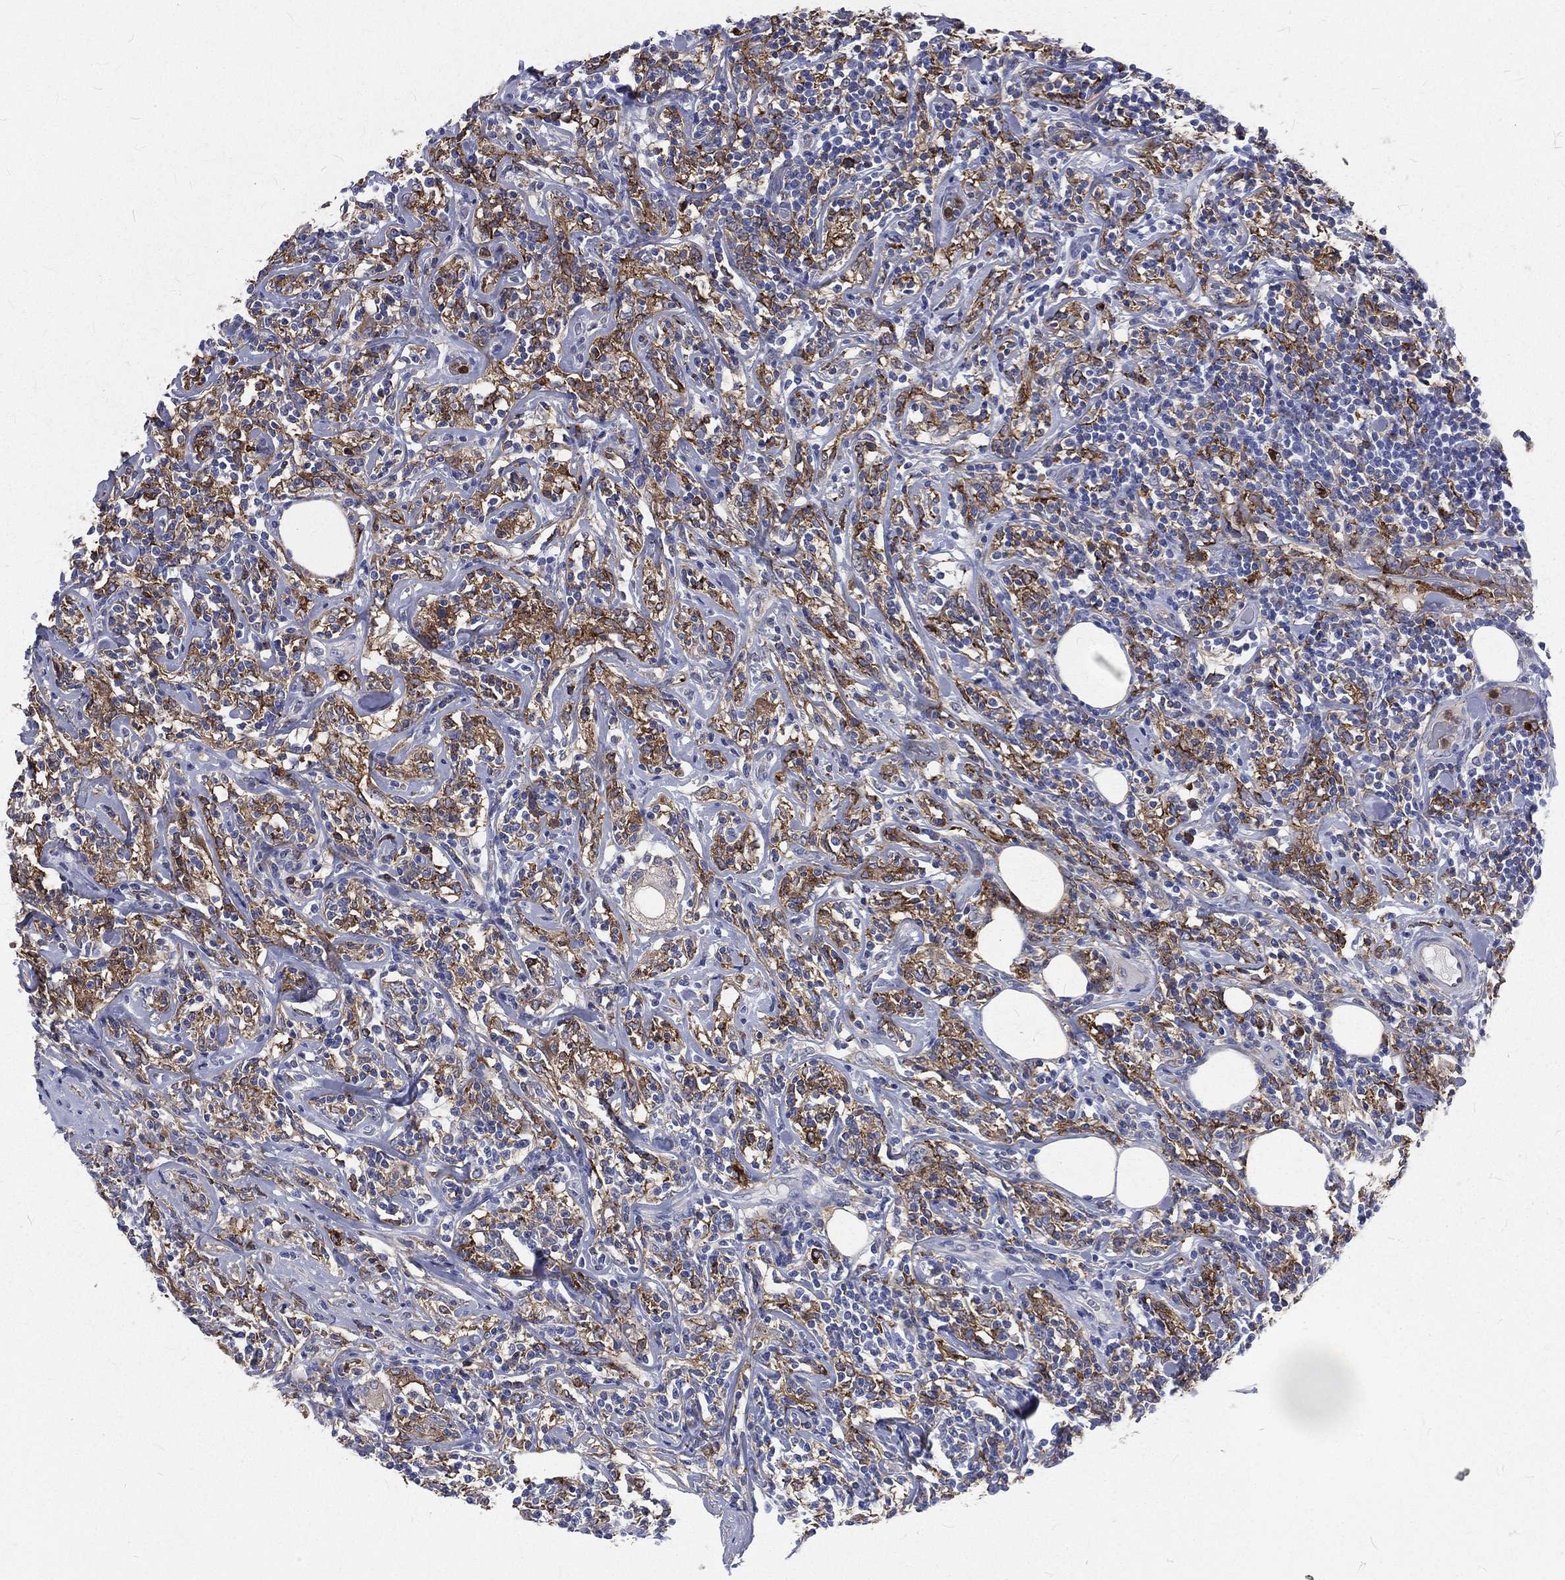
{"staining": {"intensity": "moderate", "quantity": ">75%", "location": "cytoplasmic/membranous"}, "tissue": "lymphoma", "cell_type": "Tumor cells", "image_type": "cancer", "snomed": [{"axis": "morphology", "description": "Malignant lymphoma, non-Hodgkin's type, High grade"}, {"axis": "topography", "description": "Lymph node"}], "caption": "Malignant lymphoma, non-Hodgkin's type (high-grade) stained for a protein exhibits moderate cytoplasmic/membranous positivity in tumor cells.", "gene": "BASP1", "patient": {"sex": "female", "age": 84}}